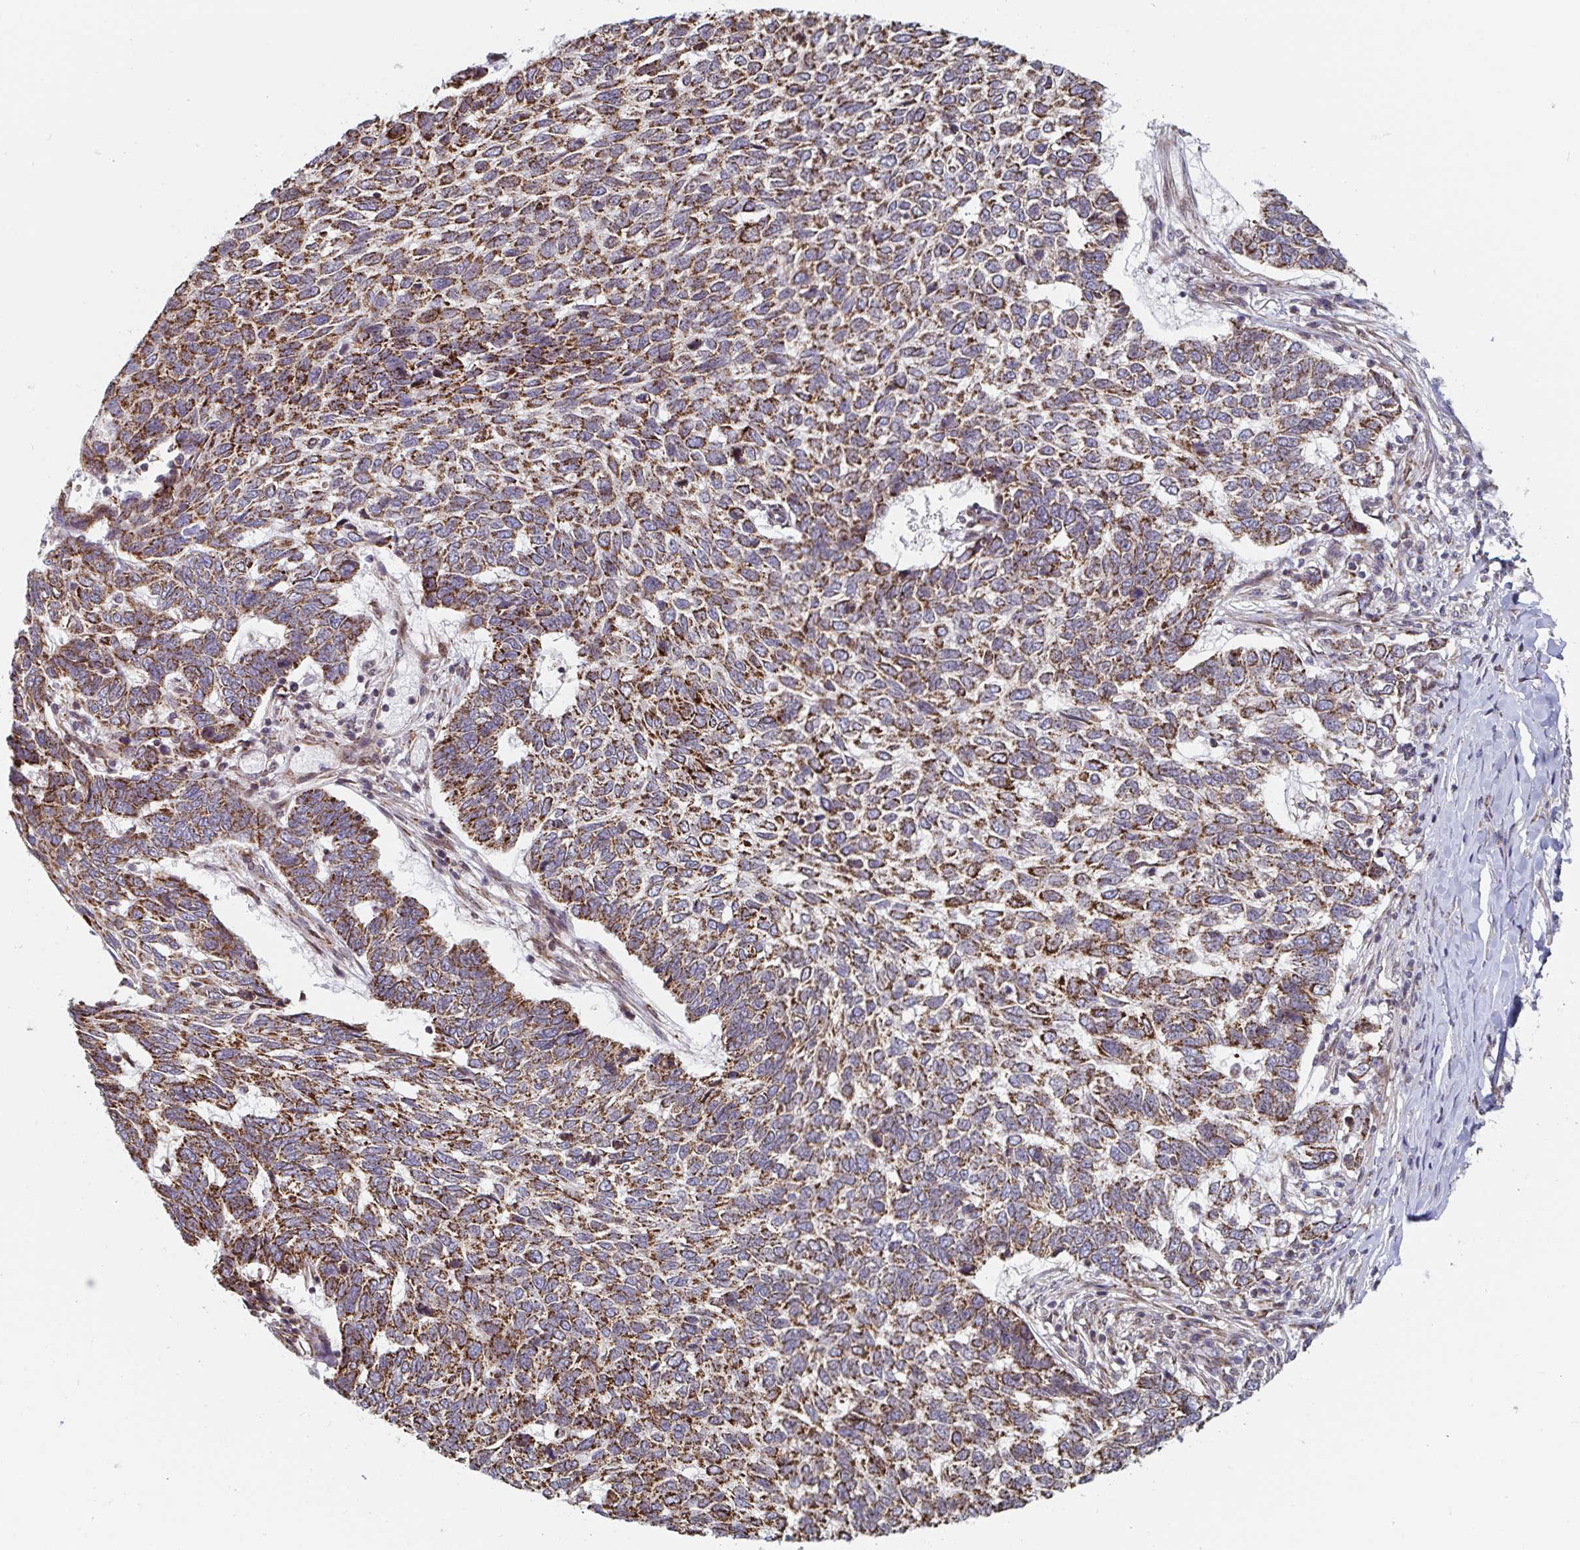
{"staining": {"intensity": "strong", "quantity": ">75%", "location": "cytoplasmic/membranous"}, "tissue": "skin cancer", "cell_type": "Tumor cells", "image_type": "cancer", "snomed": [{"axis": "morphology", "description": "Basal cell carcinoma"}, {"axis": "topography", "description": "Skin"}], "caption": "This is an image of immunohistochemistry staining of skin basal cell carcinoma, which shows strong staining in the cytoplasmic/membranous of tumor cells.", "gene": "STARD8", "patient": {"sex": "female", "age": 65}}